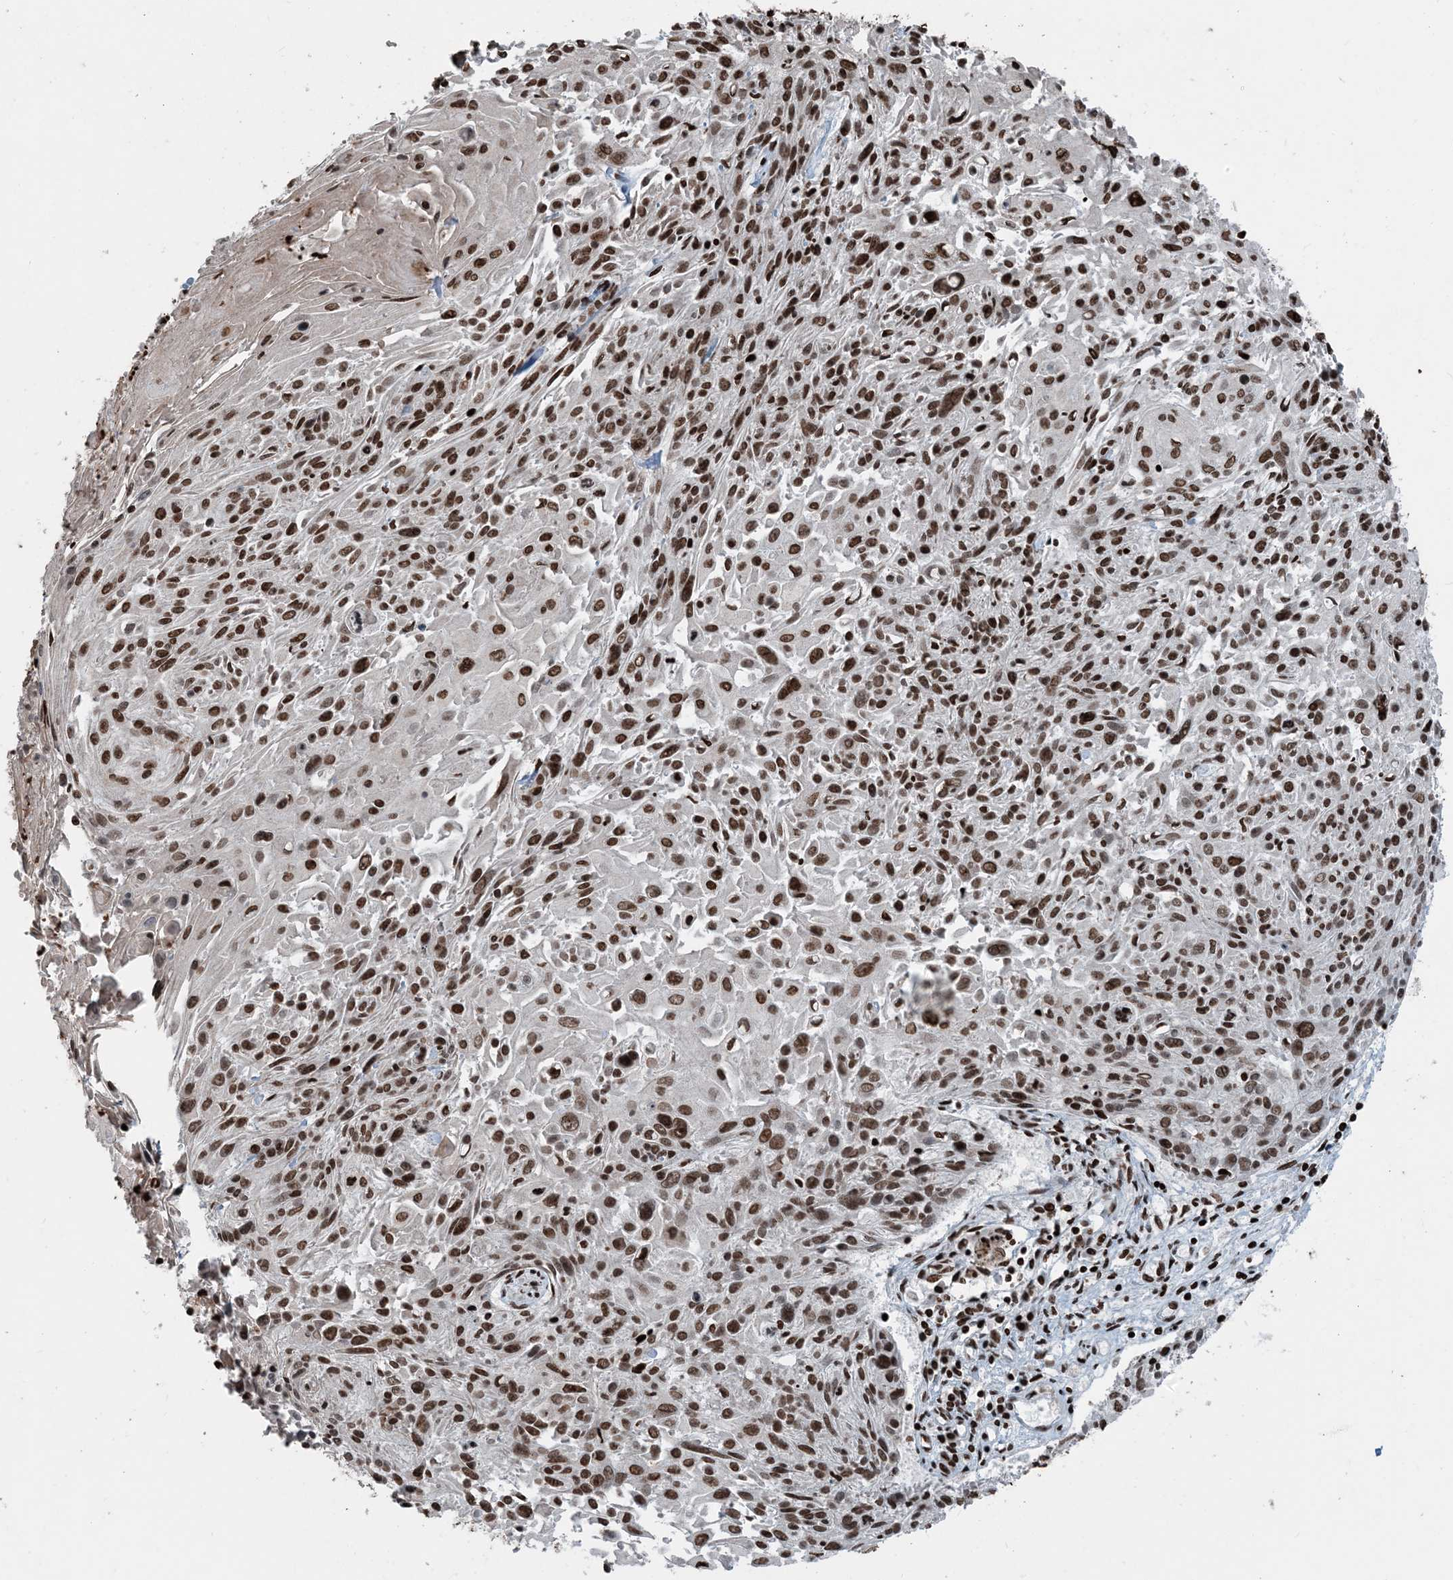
{"staining": {"intensity": "moderate", "quantity": ">75%", "location": "nuclear"}, "tissue": "cervical cancer", "cell_type": "Tumor cells", "image_type": "cancer", "snomed": [{"axis": "morphology", "description": "Squamous cell carcinoma, NOS"}, {"axis": "topography", "description": "Cervix"}], "caption": "A photomicrograph showing moderate nuclear expression in approximately >75% of tumor cells in cervical cancer, as visualized by brown immunohistochemical staining.", "gene": "H3-3B", "patient": {"sex": "female", "age": 51}}